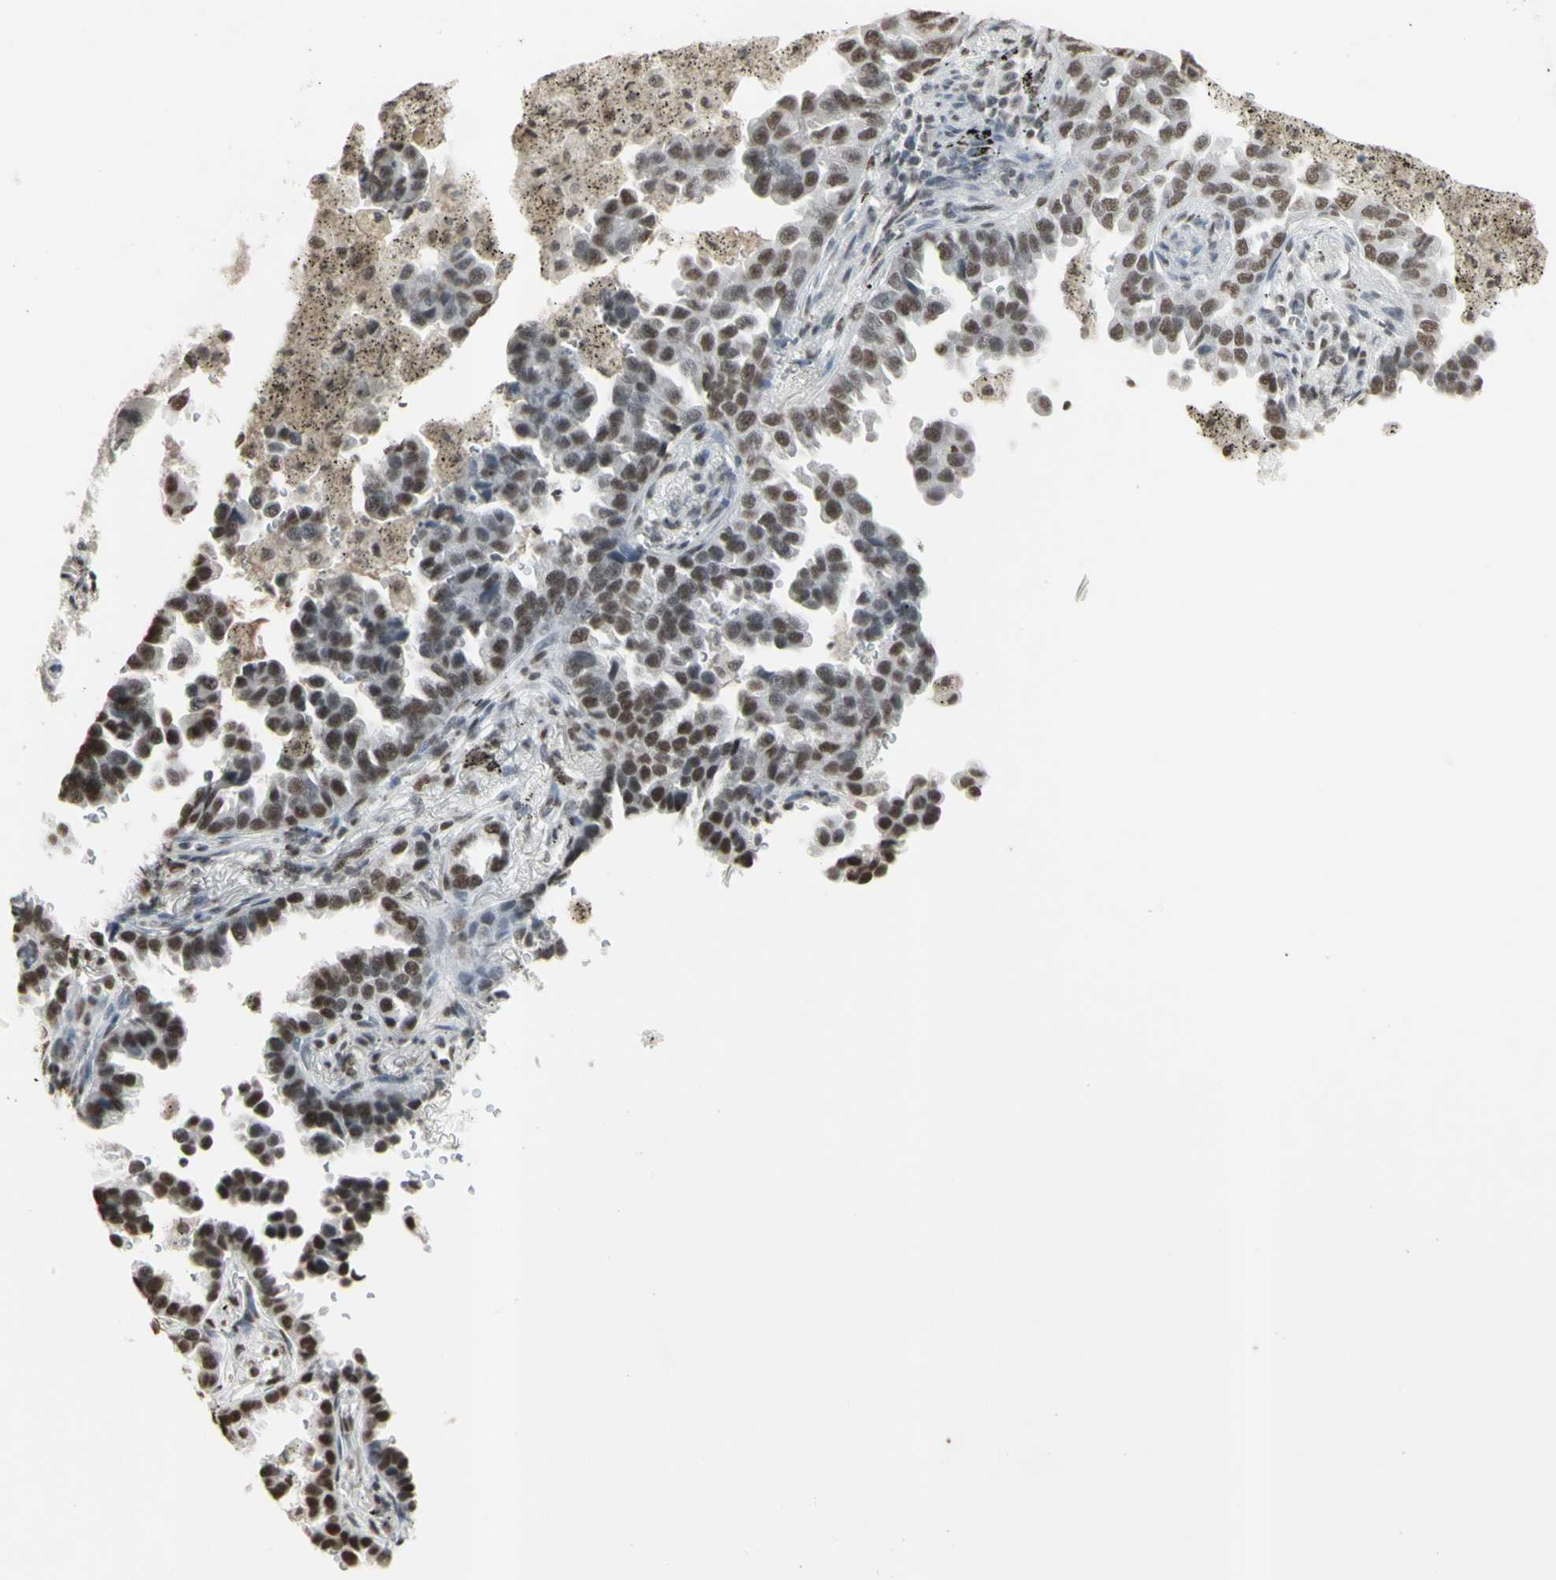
{"staining": {"intensity": "moderate", "quantity": ">75%", "location": "nuclear"}, "tissue": "lung cancer", "cell_type": "Tumor cells", "image_type": "cancer", "snomed": [{"axis": "morphology", "description": "Normal tissue, NOS"}, {"axis": "morphology", "description": "Adenocarcinoma, NOS"}, {"axis": "topography", "description": "Lung"}], "caption": "Immunohistochemical staining of human lung cancer (adenocarcinoma) exhibits medium levels of moderate nuclear positivity in about >75% of tumor cells. (brown staining indicates protein expression, while blue staining denotes nuclei).", "gene": "TRIM28", "patient": {"sex": "male", "age": 59}}